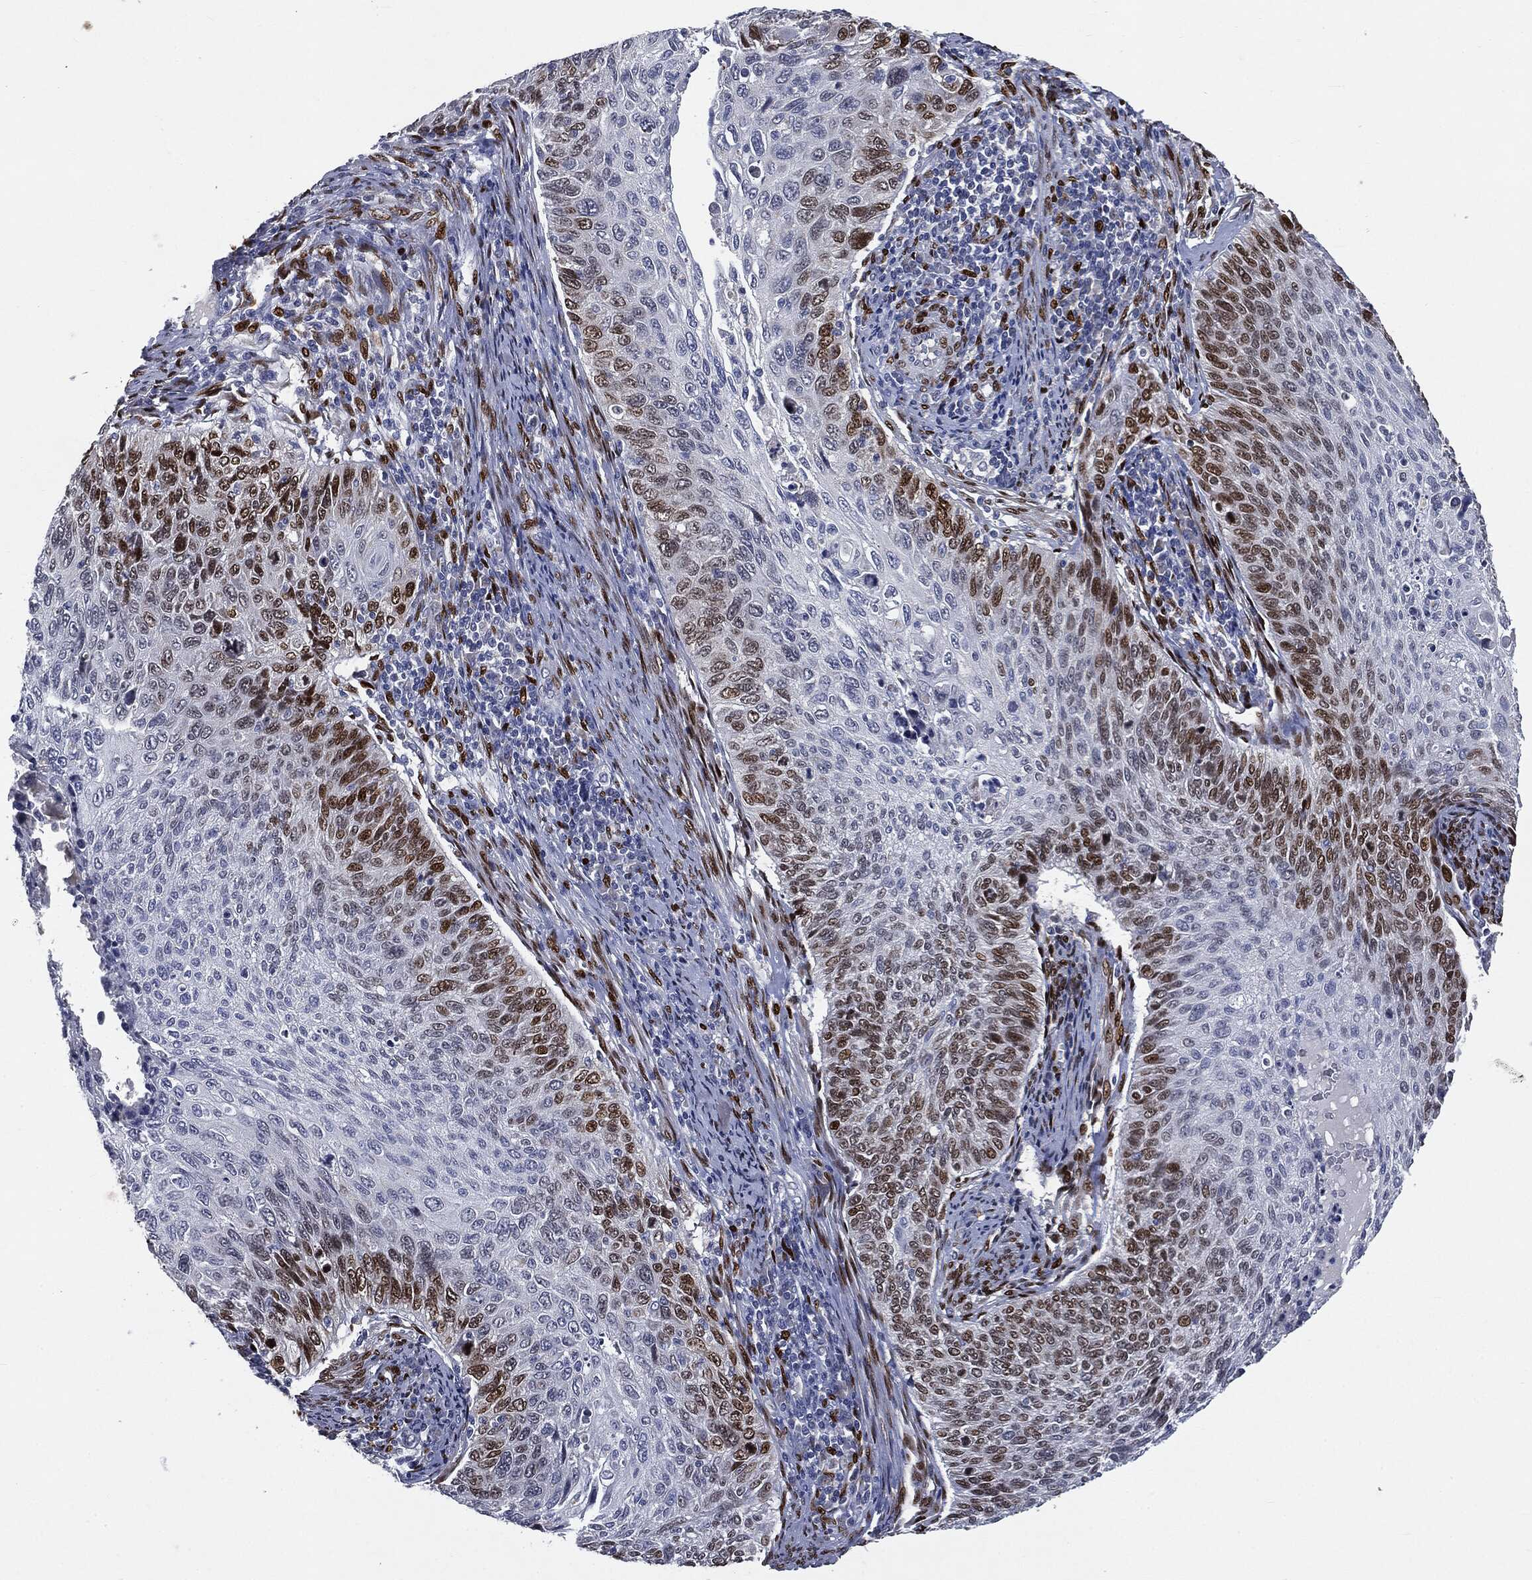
{"staining": {"intensity": "strong", "quantity": "<25%", "location": "nuclear"}, "tissue": "cervical cancer", "cell_type": "Tumor cells", "image_type": "cancer", "snomed": [{"axis": "morphology", "description": "Squamous cell carcinoma, NOS"}, {"axis": "topography", "description": "Cervix"}], "caption": "A photomicrograph showing strong nuclear staining in about <25% of tumor cells in squamous cell carcinoma (cervical), as visualized by brown immunohistochemical staining.", "gene": "CASD1", "patient": {"sex": "female", "age": 70}}